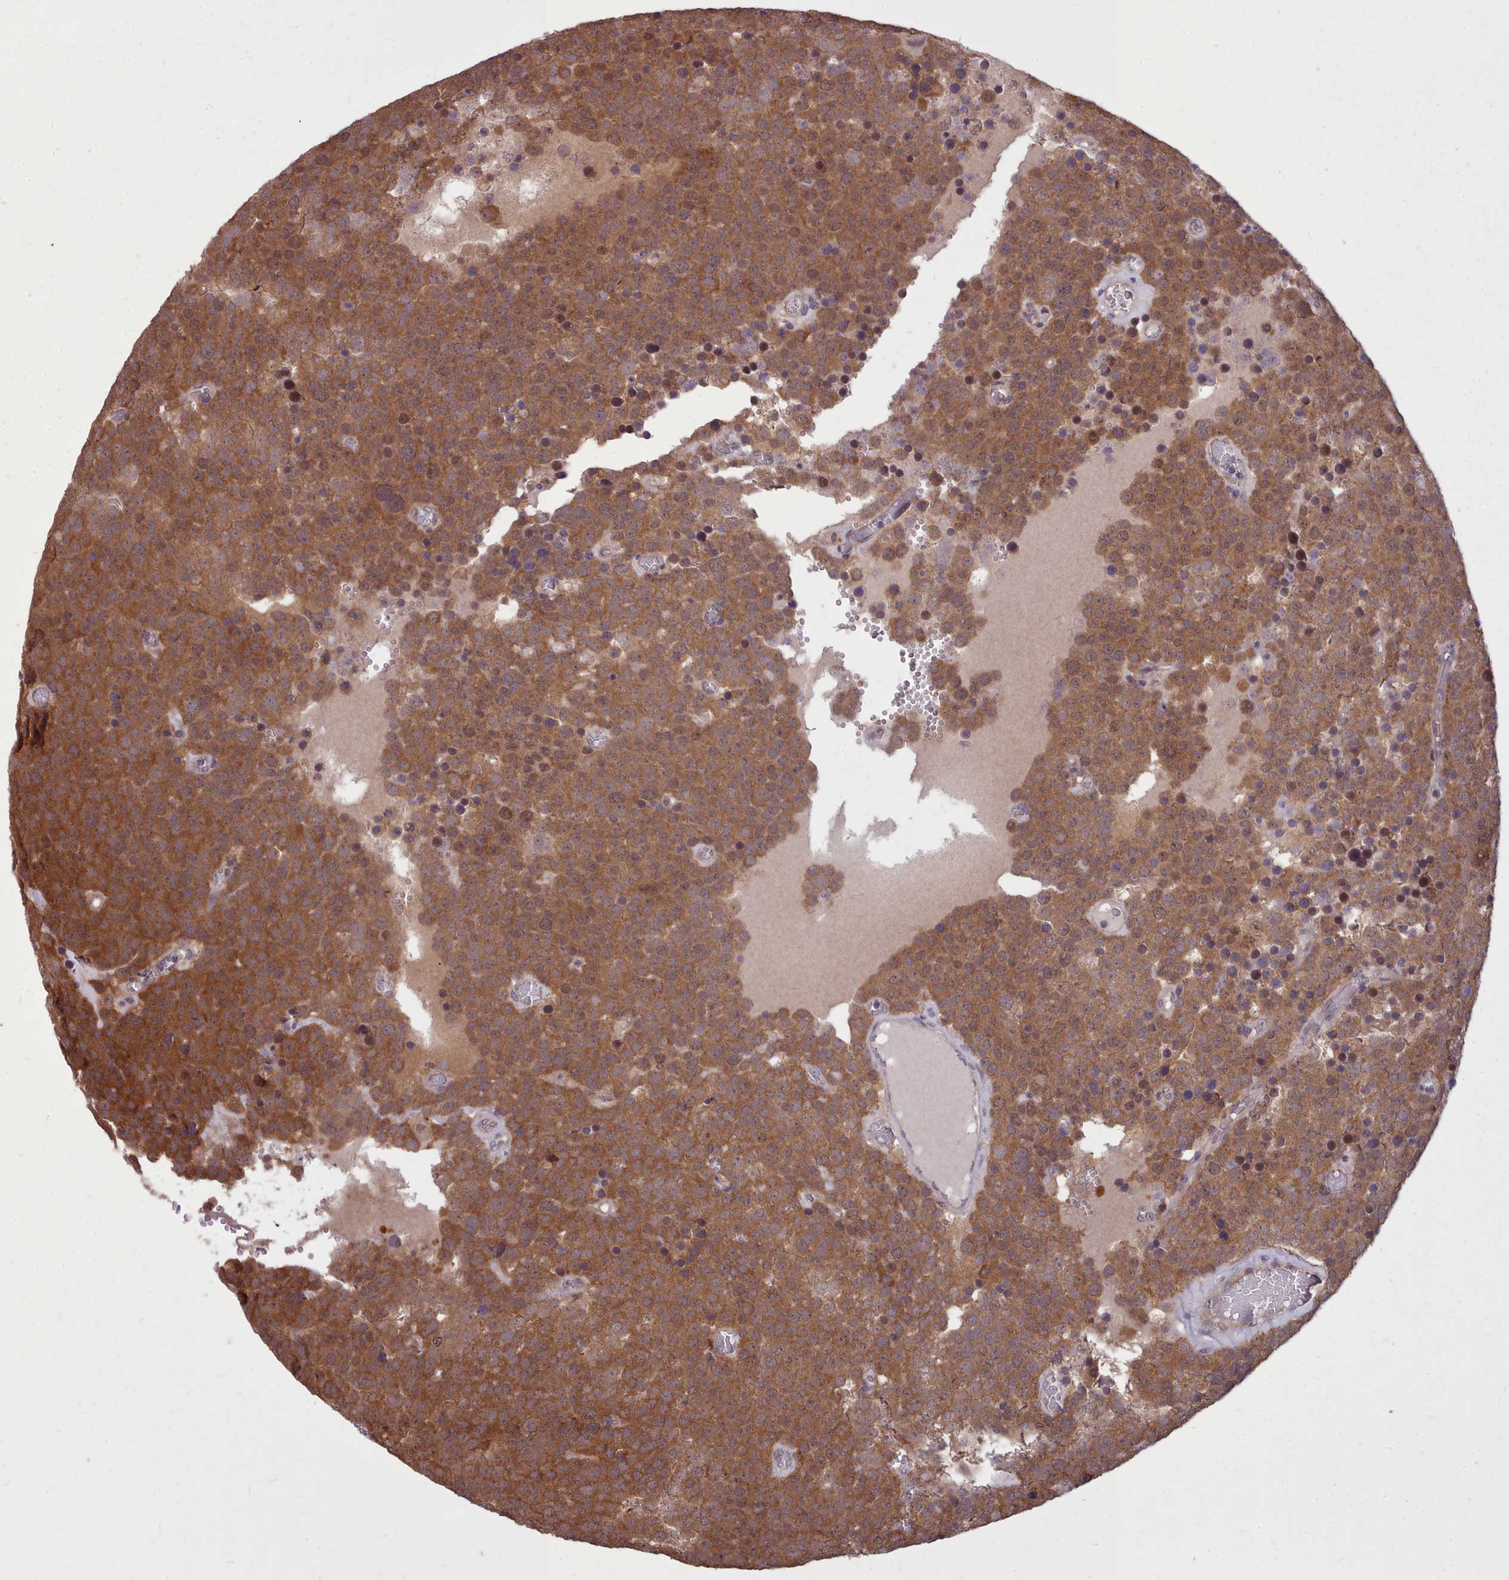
{"staining": {"intensity": "moderate", "quantity": ">75%", "location": "cytoplasmic/membranous"}, "tissue": "testis cancer", "cell_type": "Tumor cells", "image_type": "cancer", "snomed": [{"axis": "morphology", "description": "Normal tissue, NOS"}, {"axis": "morphology", "description": "Seminoma, NOS"}, {"axis": "topography", "description": "Testis"}], "caption": "Immunohistochemical staining of testis cancer exhibits medium levels of moderate cytoplasmic/membranous protein expression in approximately >75% of tumor cells.", "gene": "AHCY", "patient": {"sex": "male", "age": 71}}